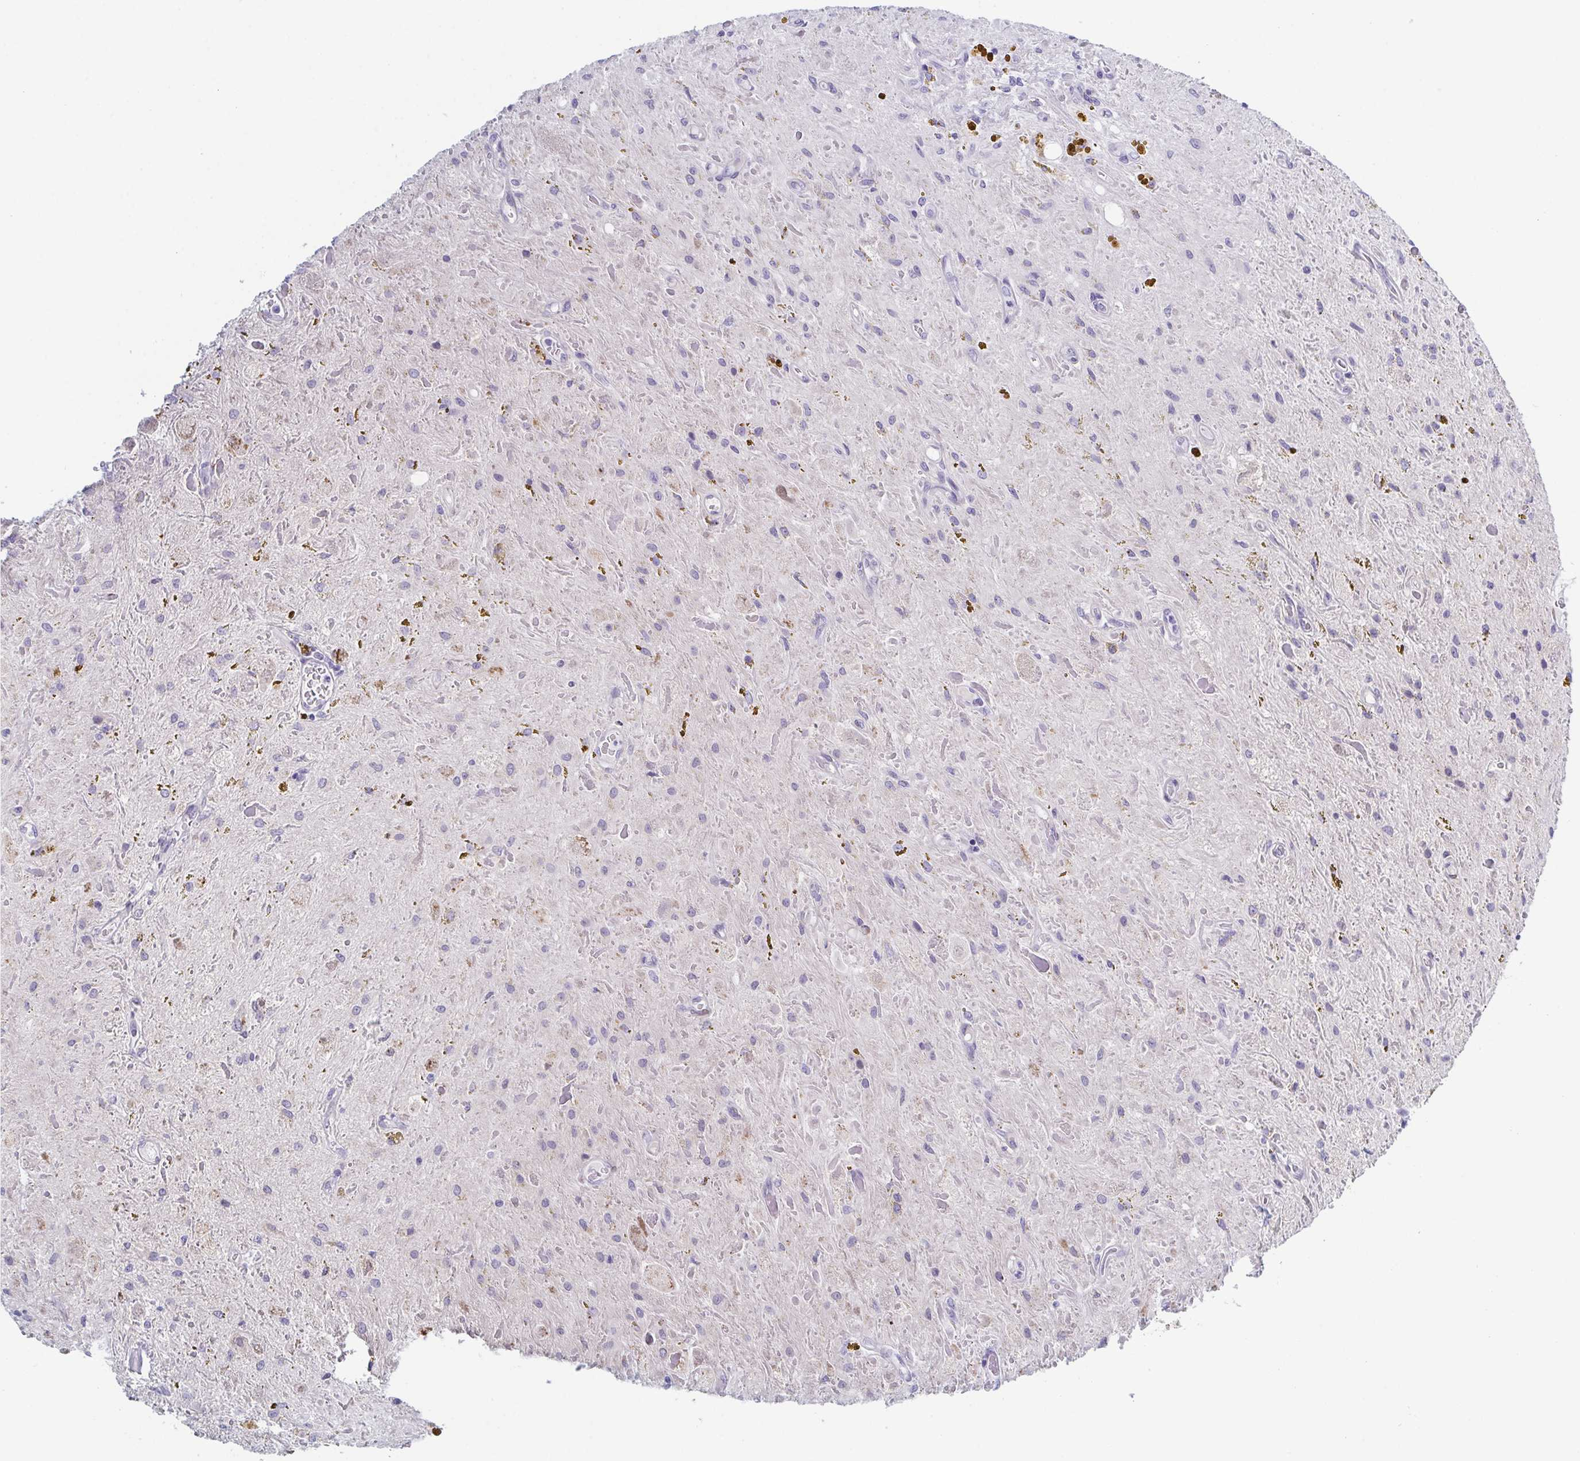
{"staining": {"intensity": "negative", "quantity": "none", "location": "none"}, "tissue": "glioma", "cell_type": "Tumor cells", "image_type": "cancer", "snomed": [{"axis": "morphology", "description": "Glioma, malignant, Low grade"}, {"axis": "topography", "description": "Cerebellum"}], "caption": "DAB (3,3'-diaminobenzidine) immunohistochemical staining of glioma reveals no significant staining in tumor cells. (Brightfield microscopy of DAB IHC at high magnification).", "gene": "ZFP64", "patient": {"sex": "female", "age": 14}}